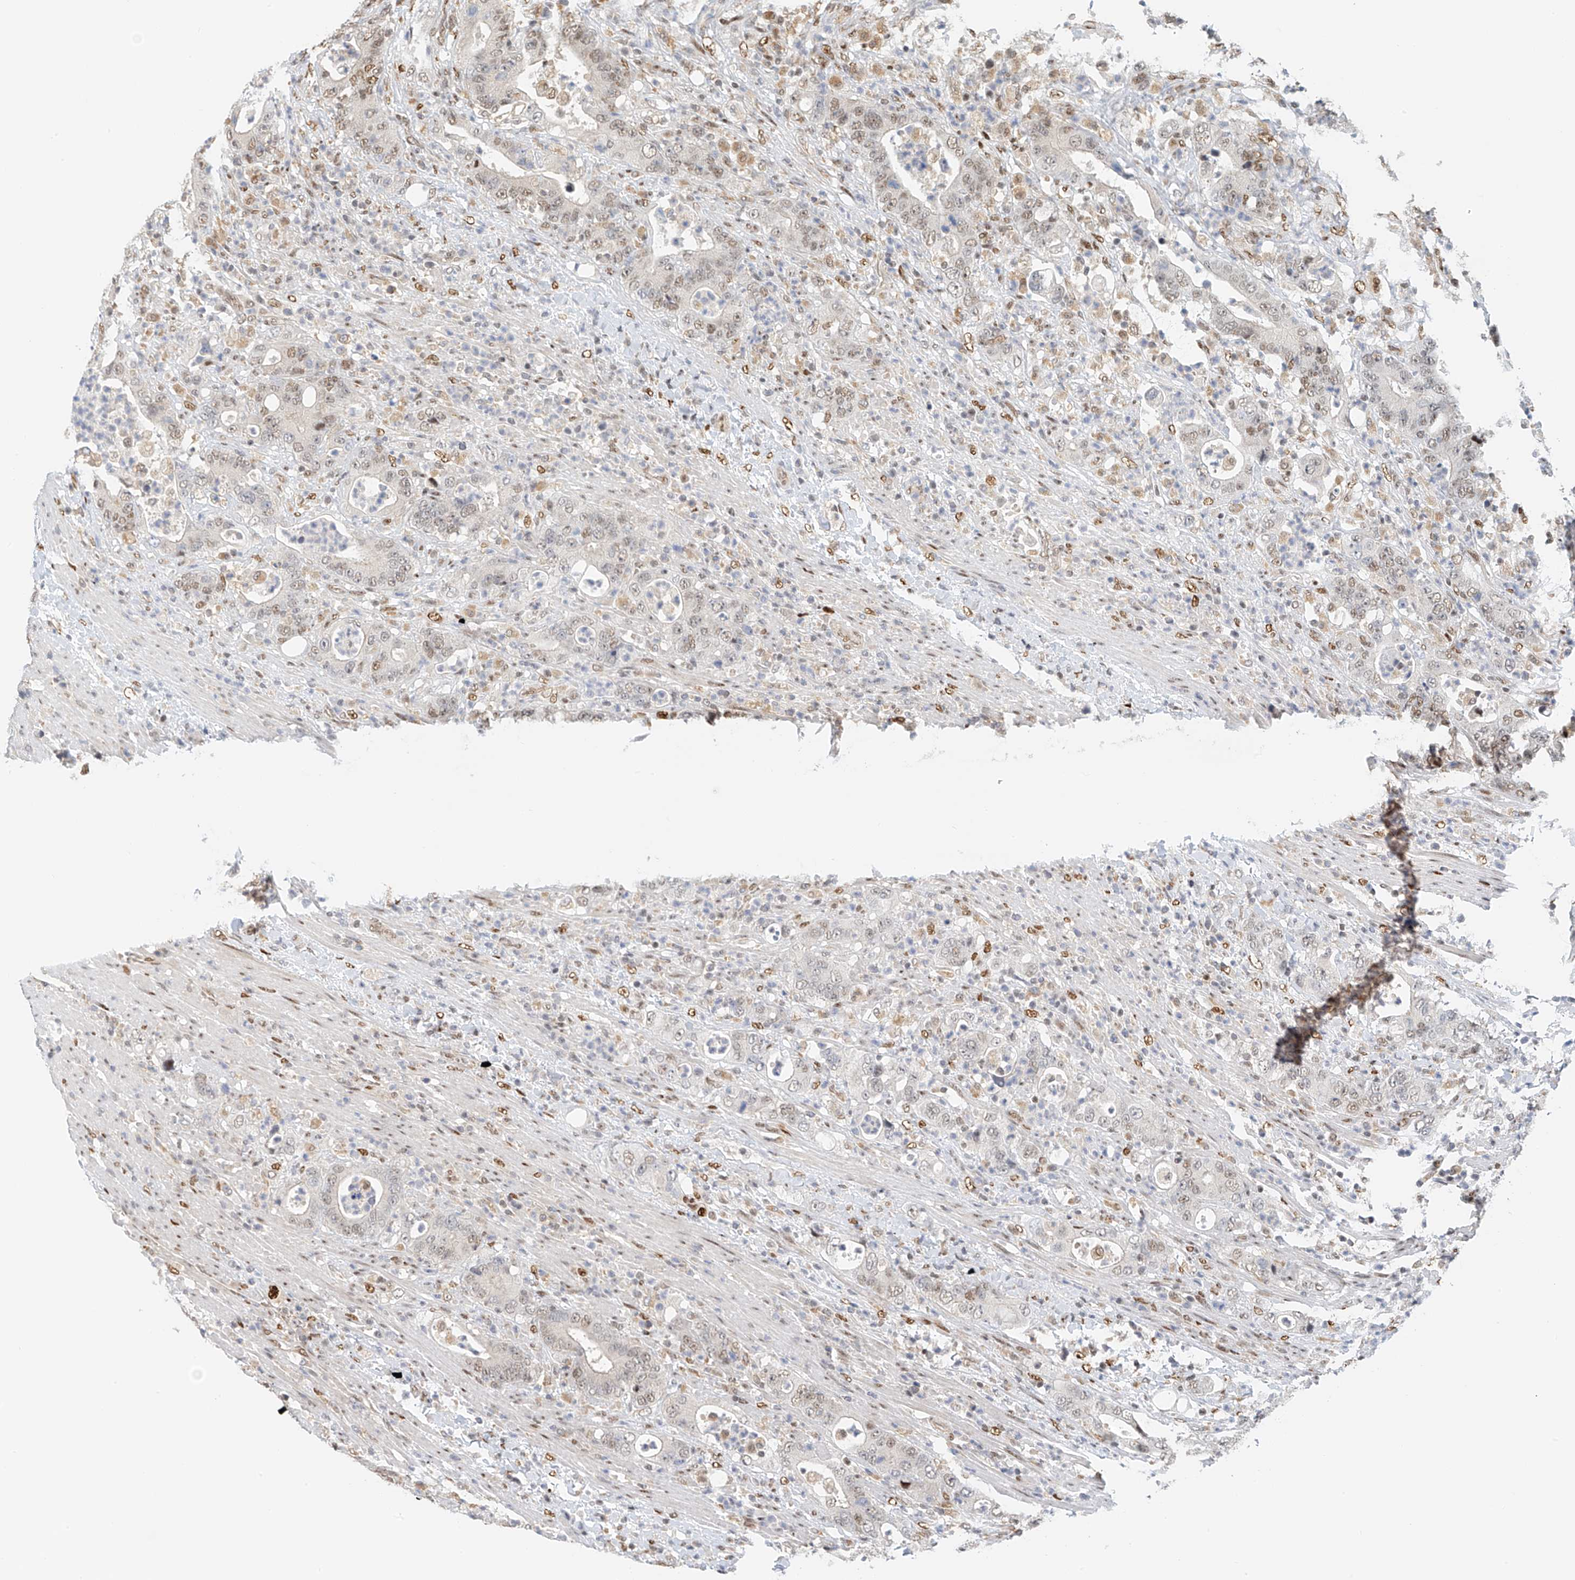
{"staining": {"intensity": "weak", "quantity": "25%-75%", "location": "nuclear"}, "tissue": "colorectal cancer", "cell_type": "Tumor cells", "image_type": "cancer", "snomed": [{"axis": "morphology", "description": "Adenocarcinoma, NOS"}, {"axis": "topography", "description": "Colon"}], "caption": "The immunohistochemical stain labels weak nuclear expression in tumor cells of colorectal adenocarcinoma tissue.", "gene": "ZNF514", "patient": {"sex": "female", "age": 75}}